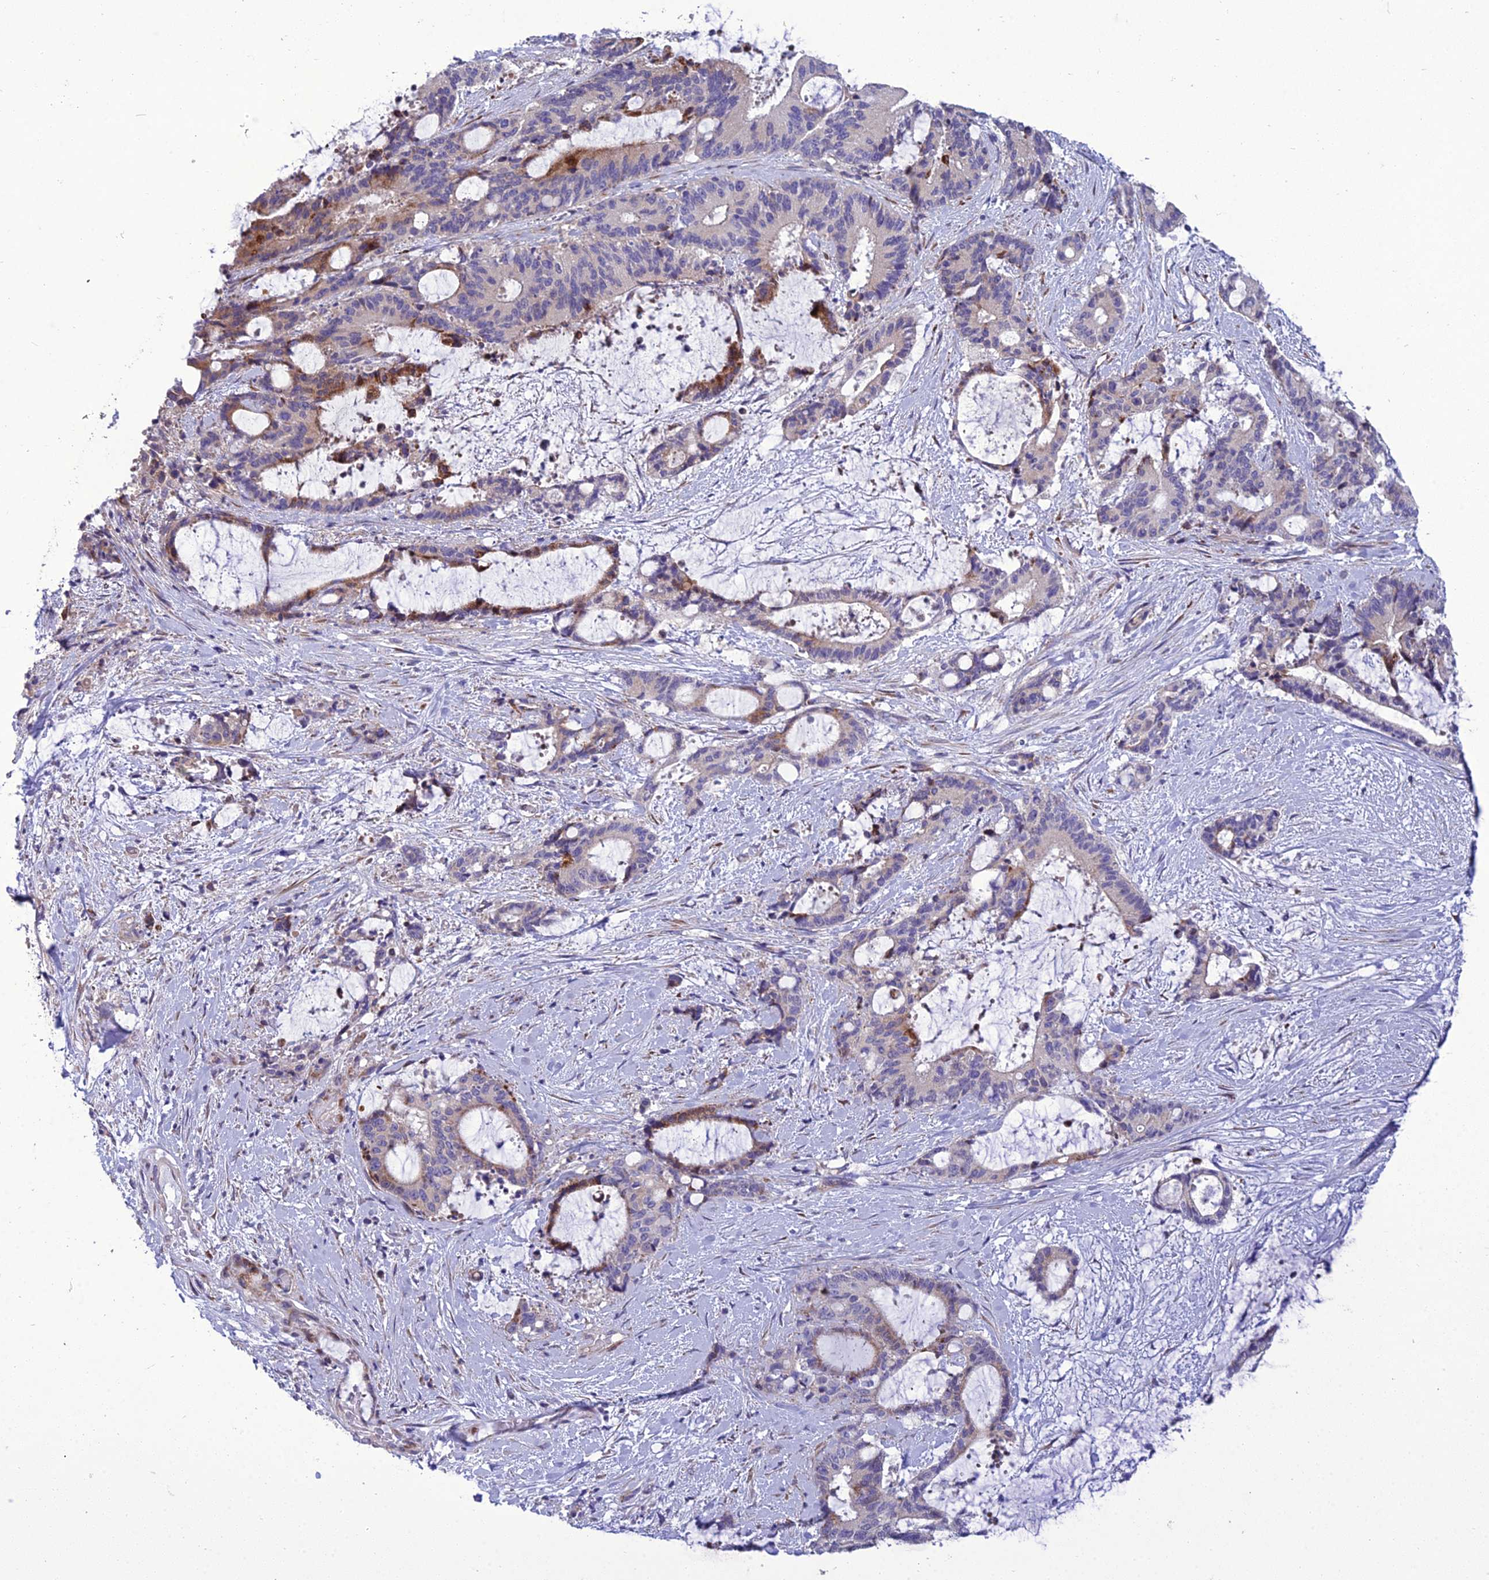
{"staining": {"intensity": "moderate", "quantity": "<25%", "location": "cytoplasmic/membranous"}, "tissue": "liver cancer", "cell_type": "Tumor cells", "image_type": "cancer", "snomed": [{"axis": "morphology", "description": "Normal tissue, NOS"}, {"axis": "morphology", "description": "Cholangiocarcinoma"}, {"axis": "topography", "description": "Liver"}, {"axis": "topography", "description": "Peripheral nerve tissue"}], "caption": "Liver cancer stained with a brown dye exhibits moderate cytoplasmic/membranous positive positivity in about <25% of tumor cells.", "gene": "ADIPOR2", "patient": {"sex": "female", "age": 73}}